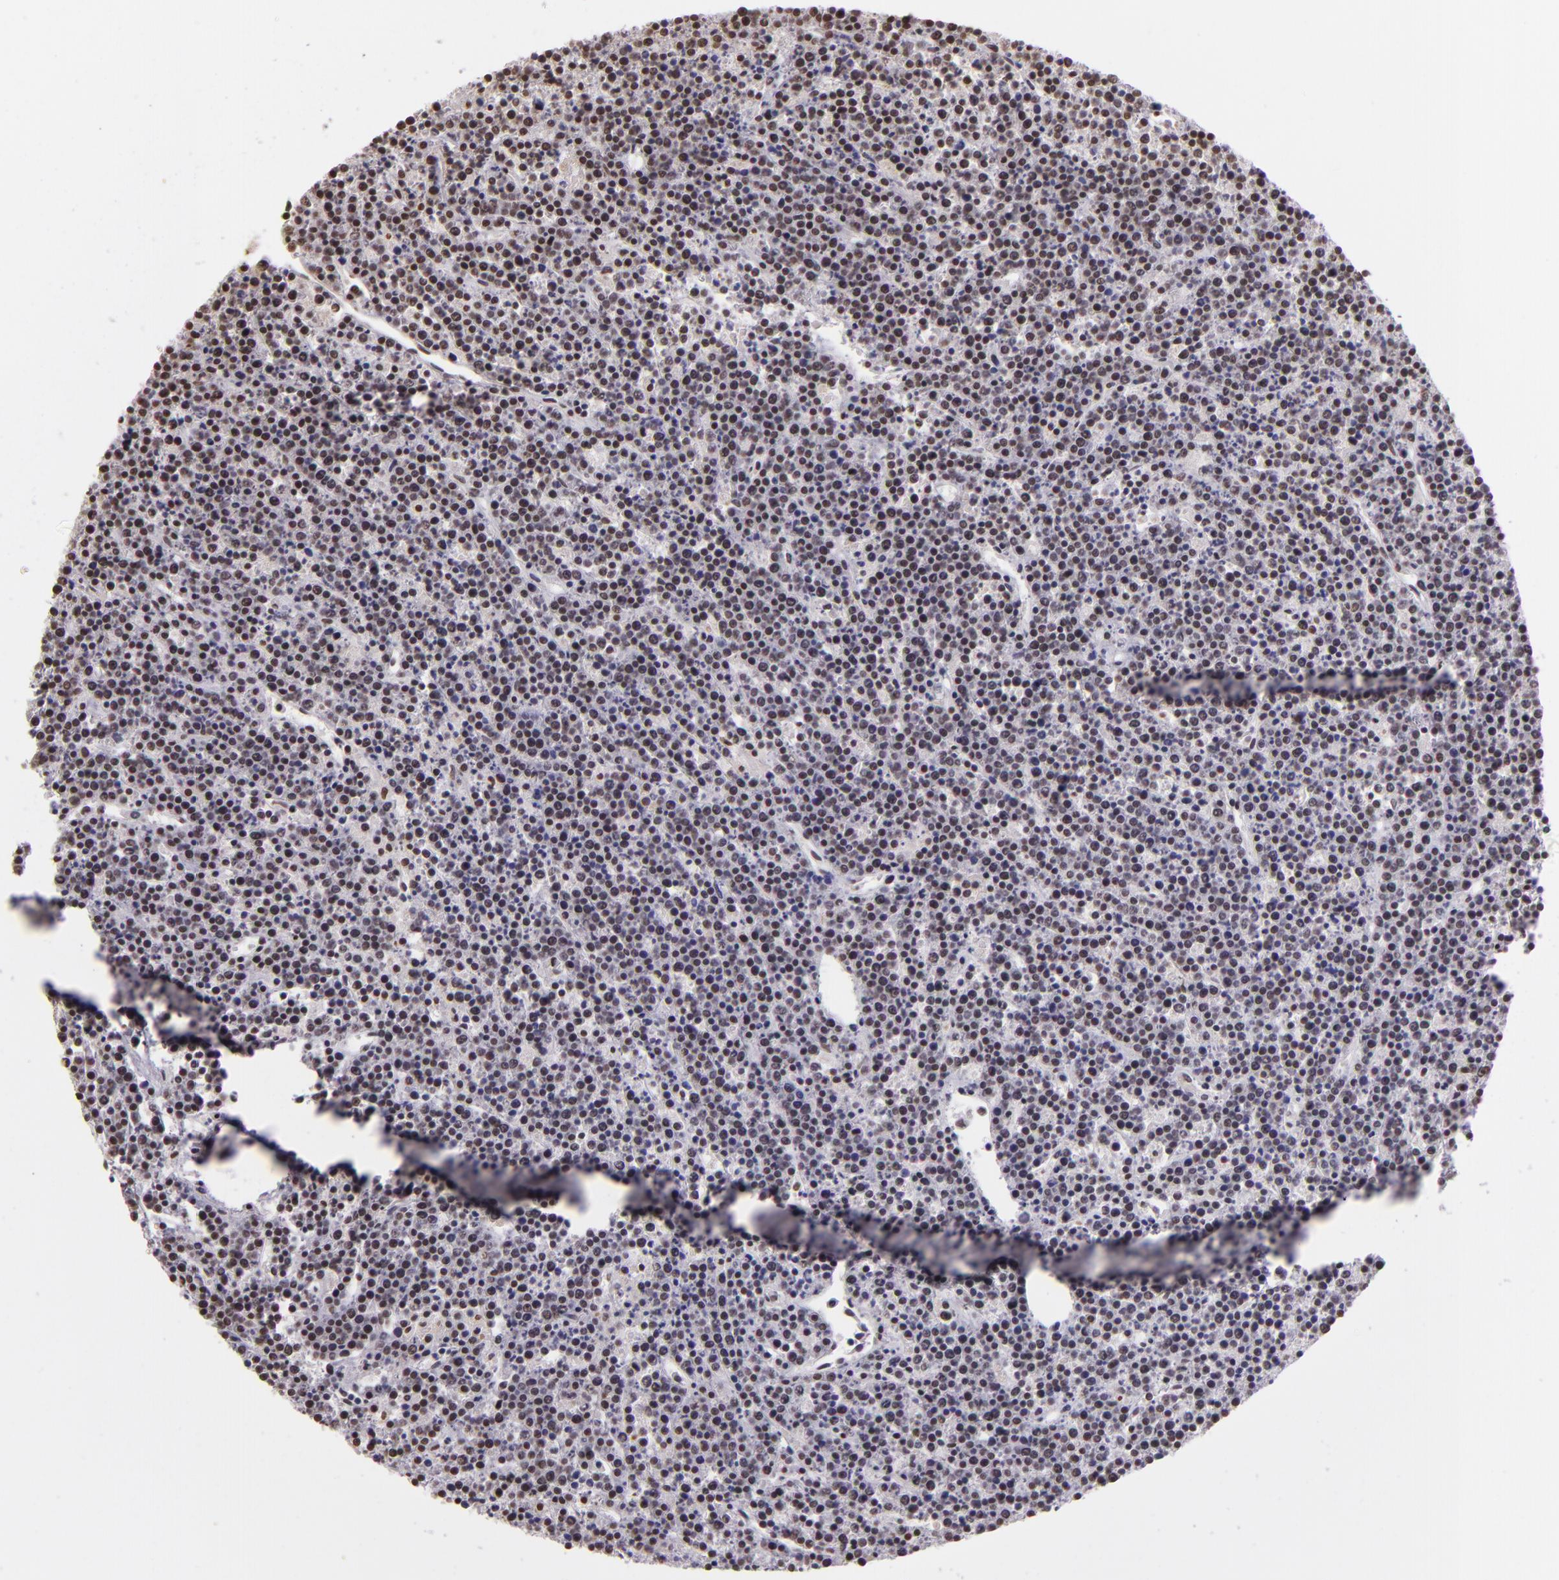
{"staining": {"intensity": "moderate", "quantity": ">75%", "location": "nuclear"}, "tissue": "lymphoma", "cell_type": "Tumor cells", "image_type": "cancer", "snomed": [{"axis": "morphology", "description": "Malignant lymphoma, non-Hodgkin's type, High grade"}, {"axis": "topography", "description": "Ovary"}], "caption": "Immunohistochemical staining of lymphoma shows medium levels of moderate nuclear staining in approximately >75% of tumor cells.", "gene": "USF1", "patient": {"sex": "female", "age": 56}}